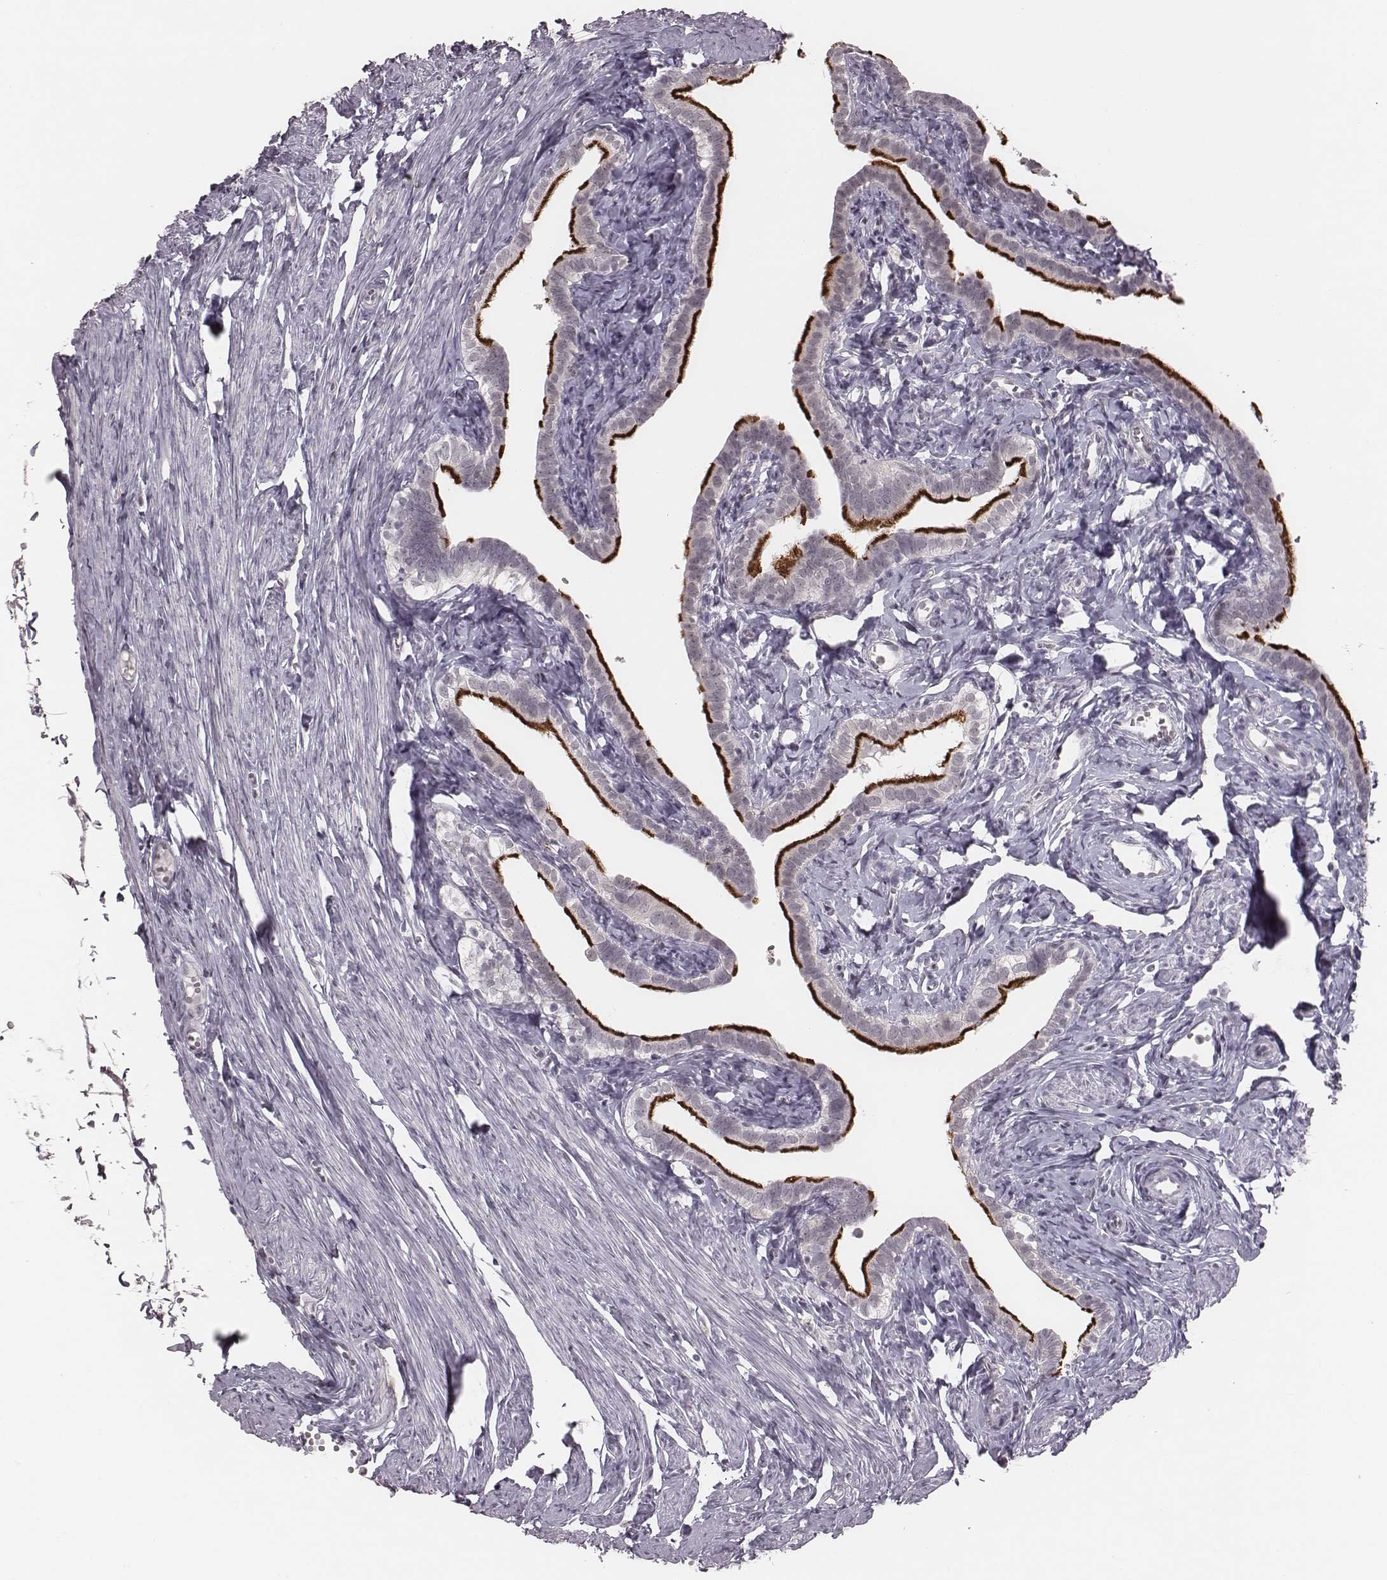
{"staining": {"intensity": "strong", "quantity": "25%-75%", "location": "cytoplasmic/membranous"}, "tissue": "fallopian tube", "cell_type": "Glandular cells", "image_type": "normal", "snomed": [{"axis": "morphology", "description": "Normal tissue, NOS"}, {"axis": "topography", "description": "Fallopian tube"}], "caption": "Immunohistochemical staining of unremarkable human fallopian tube displays 25%-75% levels of strong cytoplasmic/membranous protein positivity in approximately 25%-75% of glandular cells.", "gene": "RPGRIP1", "patient": {"sex": "female", "age": 41}}